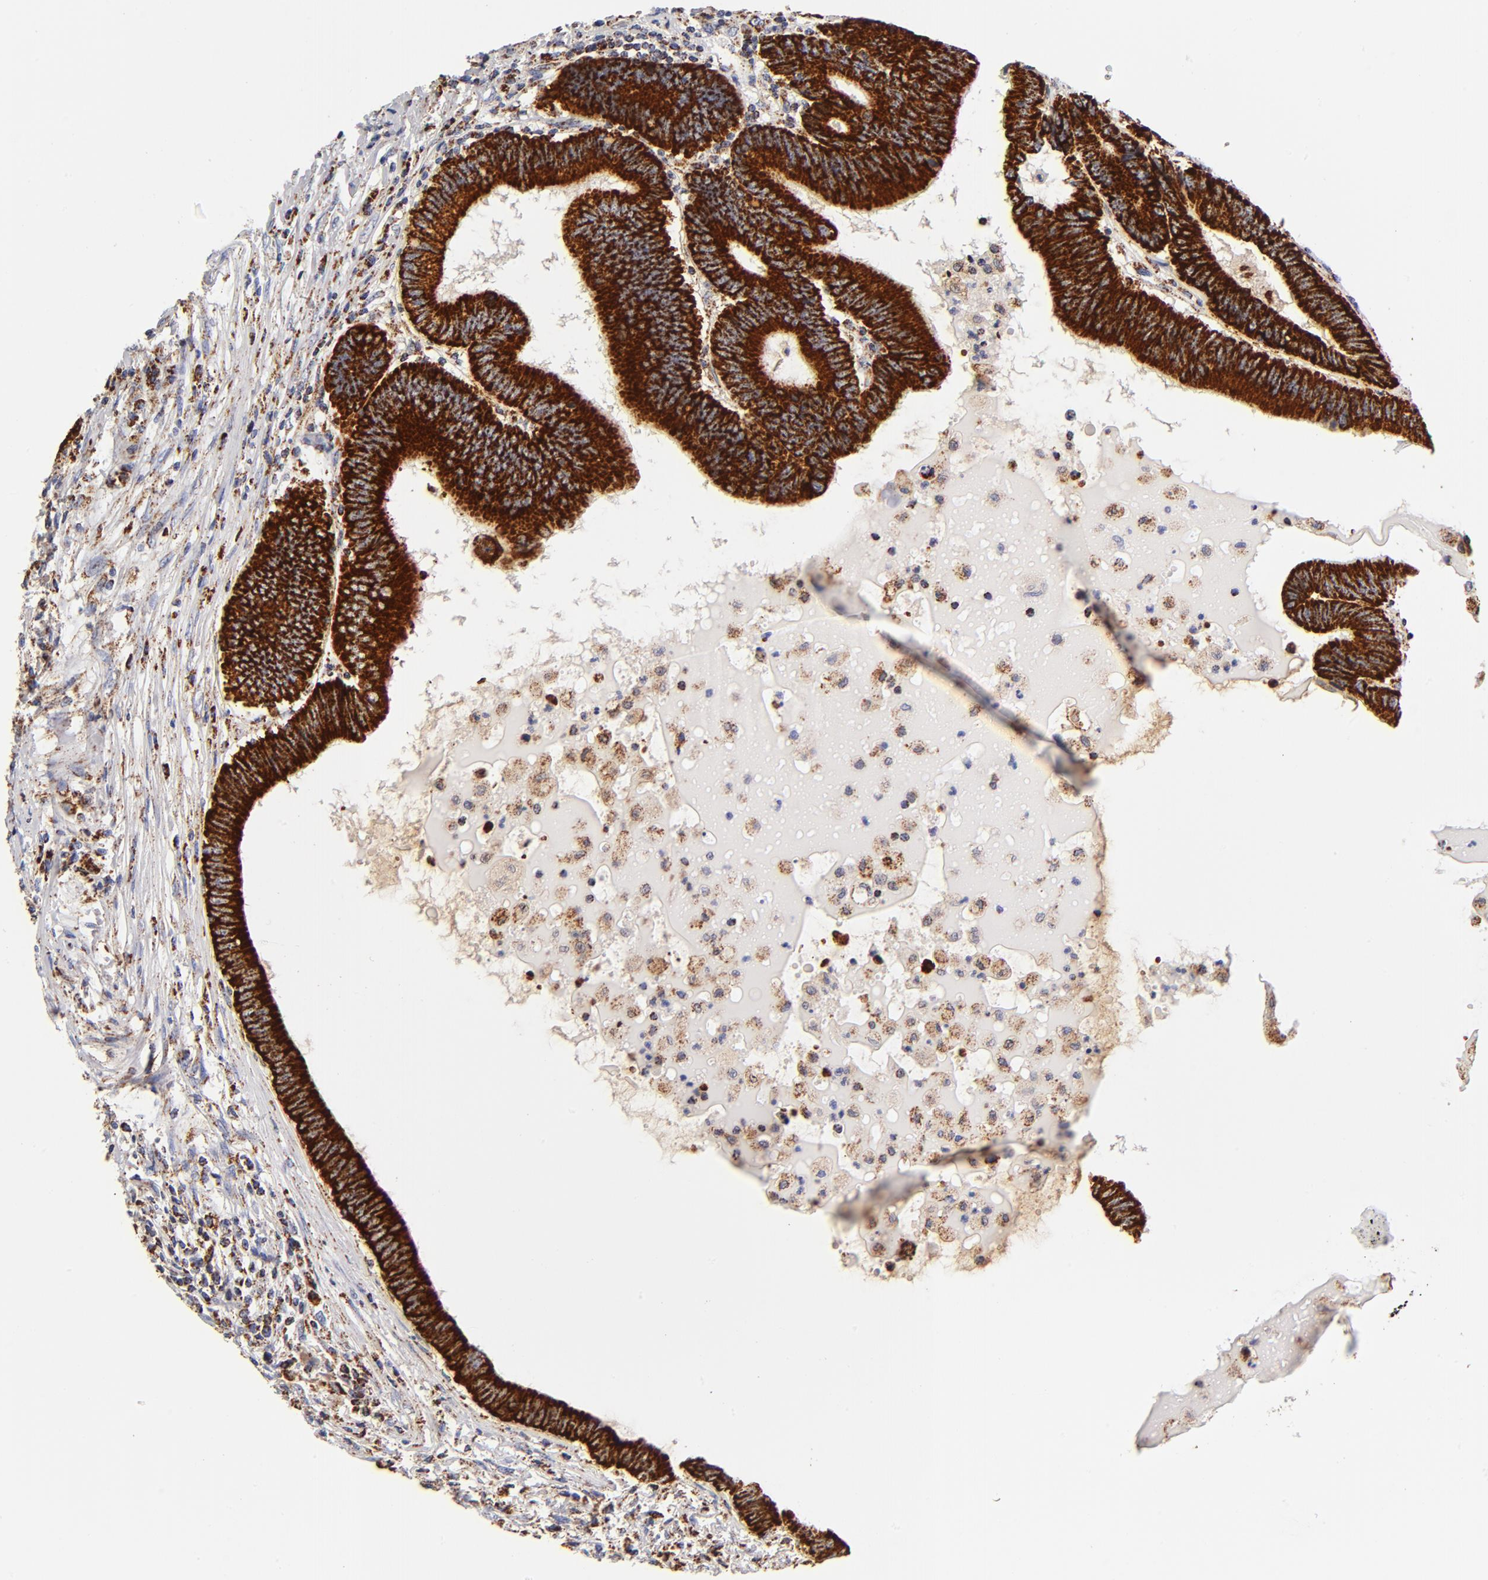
{"staining": {"intensity": "strong", "quantity": ">75%", "location": "cytoplasmic/membranous"}, "tissue": "colorectal cancer", "cell_type": "Tumor cells", "image_type": "cancer", "snomed": [{"axis": "morphology", "description": "Adenocarcinoma, NOS"}, {"axis": "topography", "description": "Colon"}], "caption": "Colorectal adenocarcinoma was stained to show a protein in brown. There is high levels of strong cytoplasmic/membranous positivity in about >75% of tumor cells.", "gene": "ECHS1", "patient": {"sex": "female", "age": 78}}